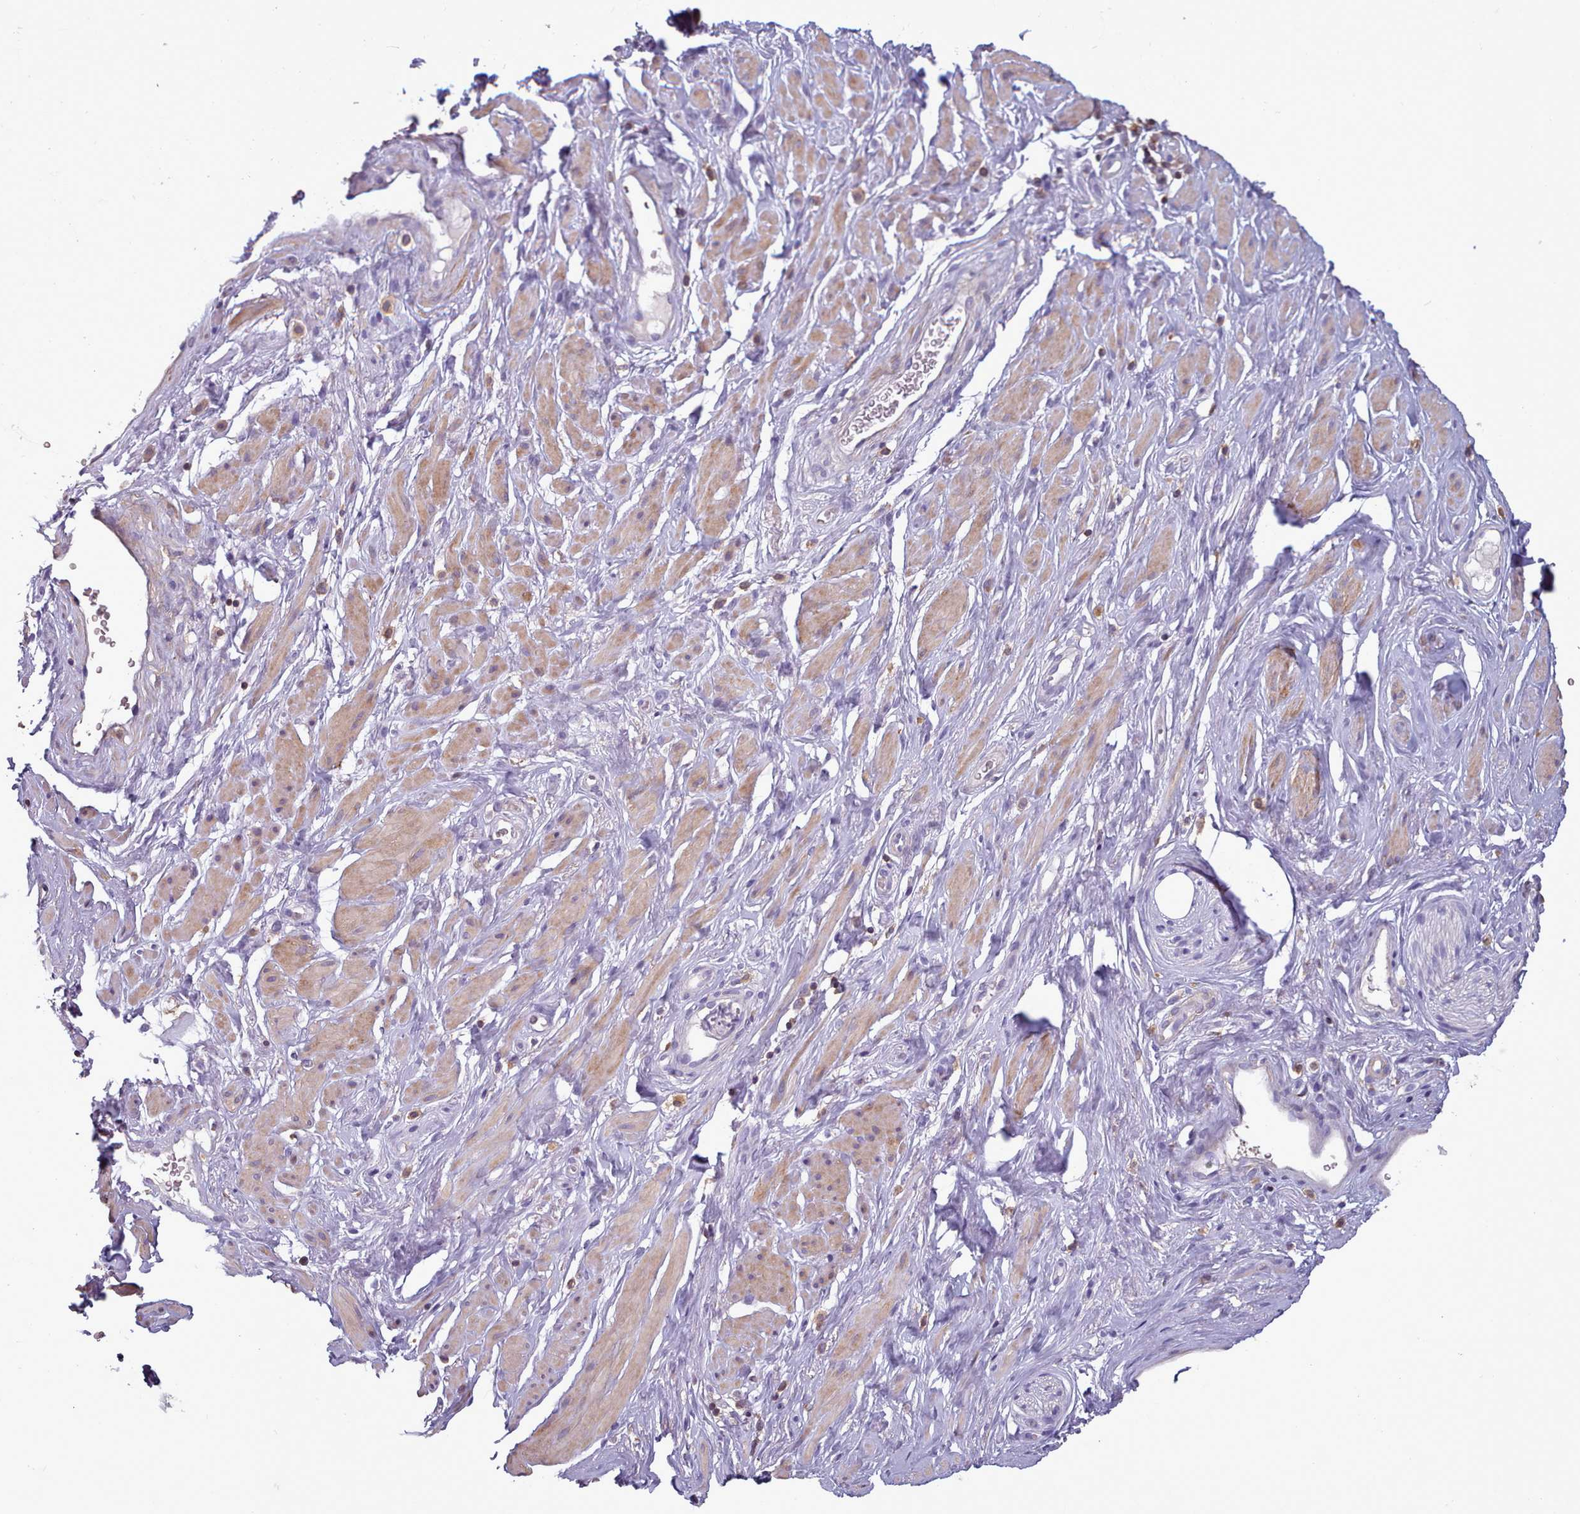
{"staining": {"intensity": "negative", "quantity": "none", "location": "none"}, "tissue": "soft tissue", "cell_type": "Chondrocytes", "image_type": "normal", "snomed": [{"axis": "morphology", "description": "Normal tissue, NOS"}, {"axis": "morphology", "description": "Adenocarcinoma, NOS"}, {"axis": "topography", "description": "Rectum"}, {"axis": "topography", "description": "Vagina"}, {"axis": "topography", "description": "Peripheral nerve tissue"}], "caption": "An immunohistochemistry histopathology image of benign soft tissue is shown. There is no staining in chondrocytes of soft tissue.", "gene": "RAC1", "patient": {"sex": "female", "age": 71}}